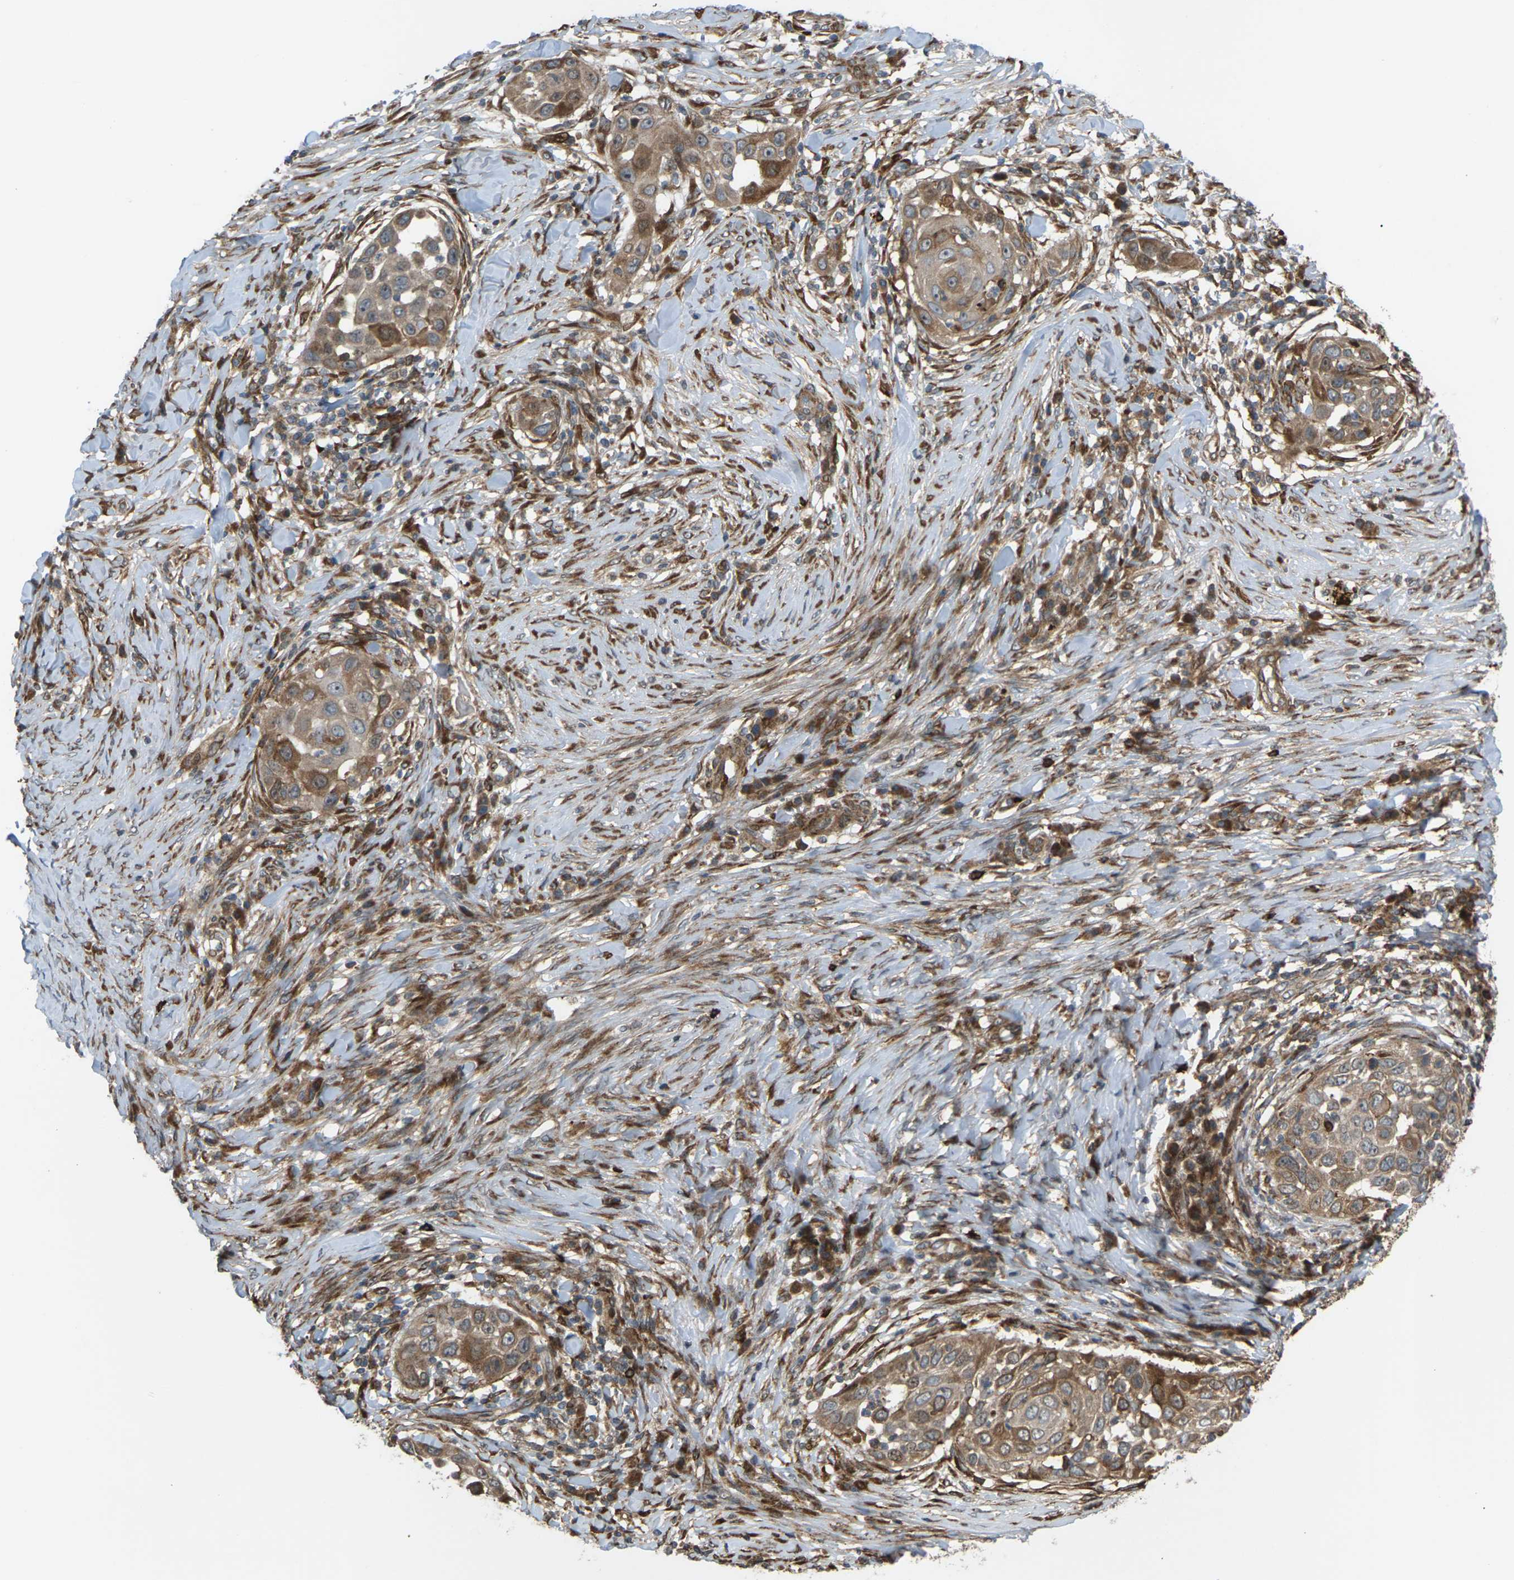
{"staining": {"intensity": "moderate", "quantity": ">75%", "location": "cytoplasmic/membranous"}, "tissue": "skin cancer", "cell_type": "Tumor cells", "image_type": "cancer", "snomed": [{"axis": "morphology", "description": "Squamous cell carcinoma, NOS"}, {"axis": "topography", "description": "Skin"}], "caption": "Moderate cytoplasmic/membranous positivity for a protein is seen in approximately >75% of tumor cells of skin cancer using IHC.", "gene": "ROBO1", "patient": {"sex": "female", "age": 44}}